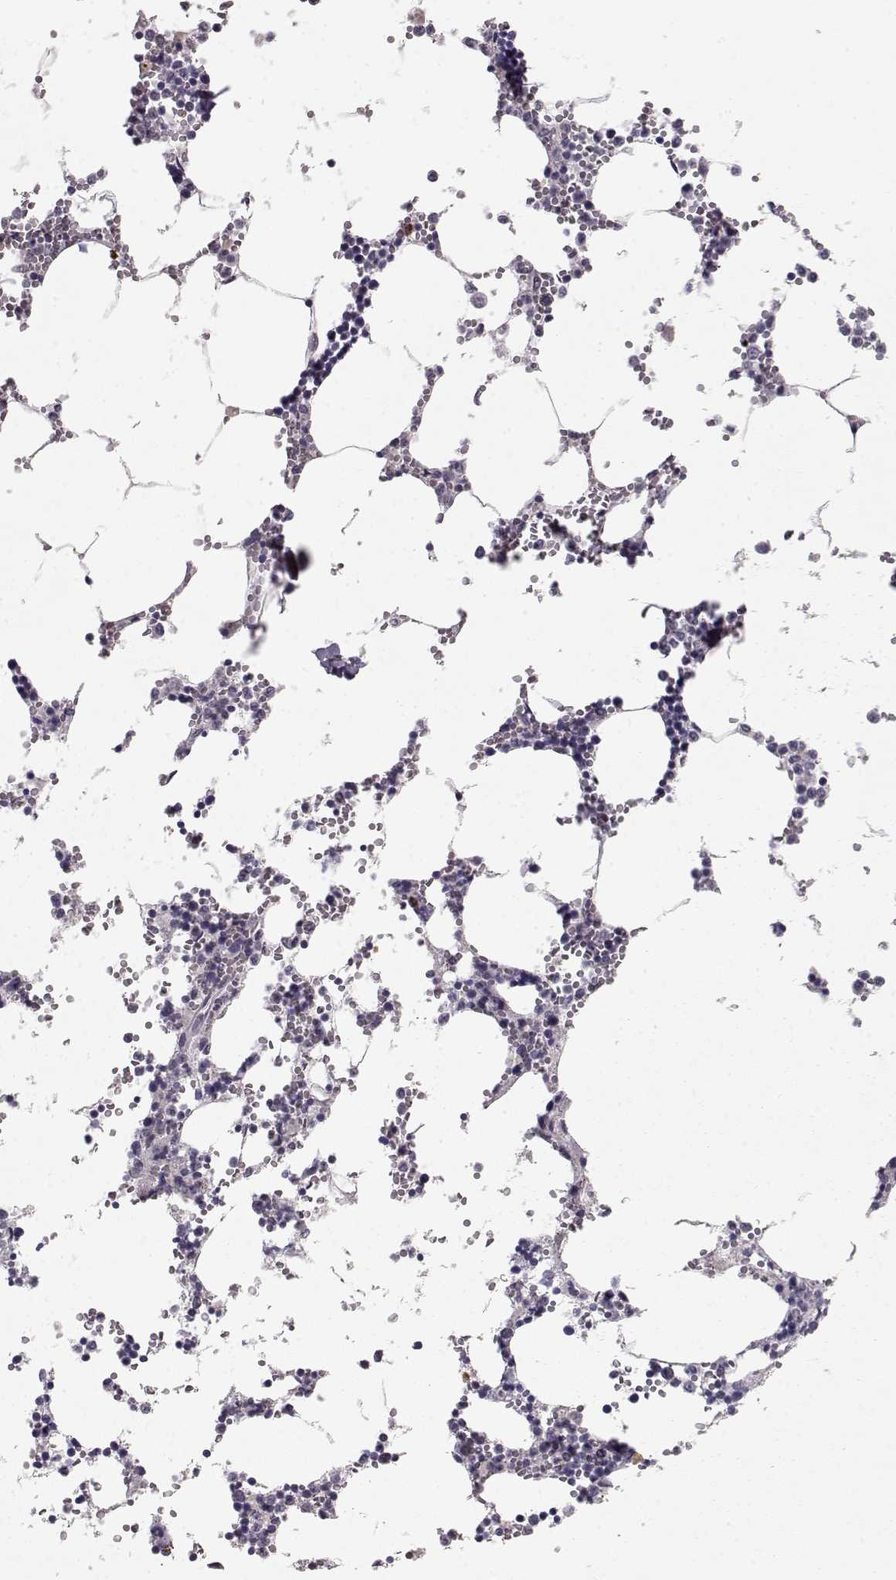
{"staining": {"intensity": "moderate", "quantity": "<25%", "location": "nuclear"}, "tissue": "bone marrow", "cell_type": "Hematopoietic cells", "image_type": "normal", "snomed": [{"axis": "morphology", "description": "Normal tissue, NOS"}, {"axis": "topography", "description": "Bone marrow"}], "caption": "The photomicrograph demonstrates immunohistochemical staining of normal bone marrow. There is moderate nuclear staining is present in approximately <25% of hematopoietic cells.", "gene": "CDK4", "patient": {"sex": "male", "age": 54}}